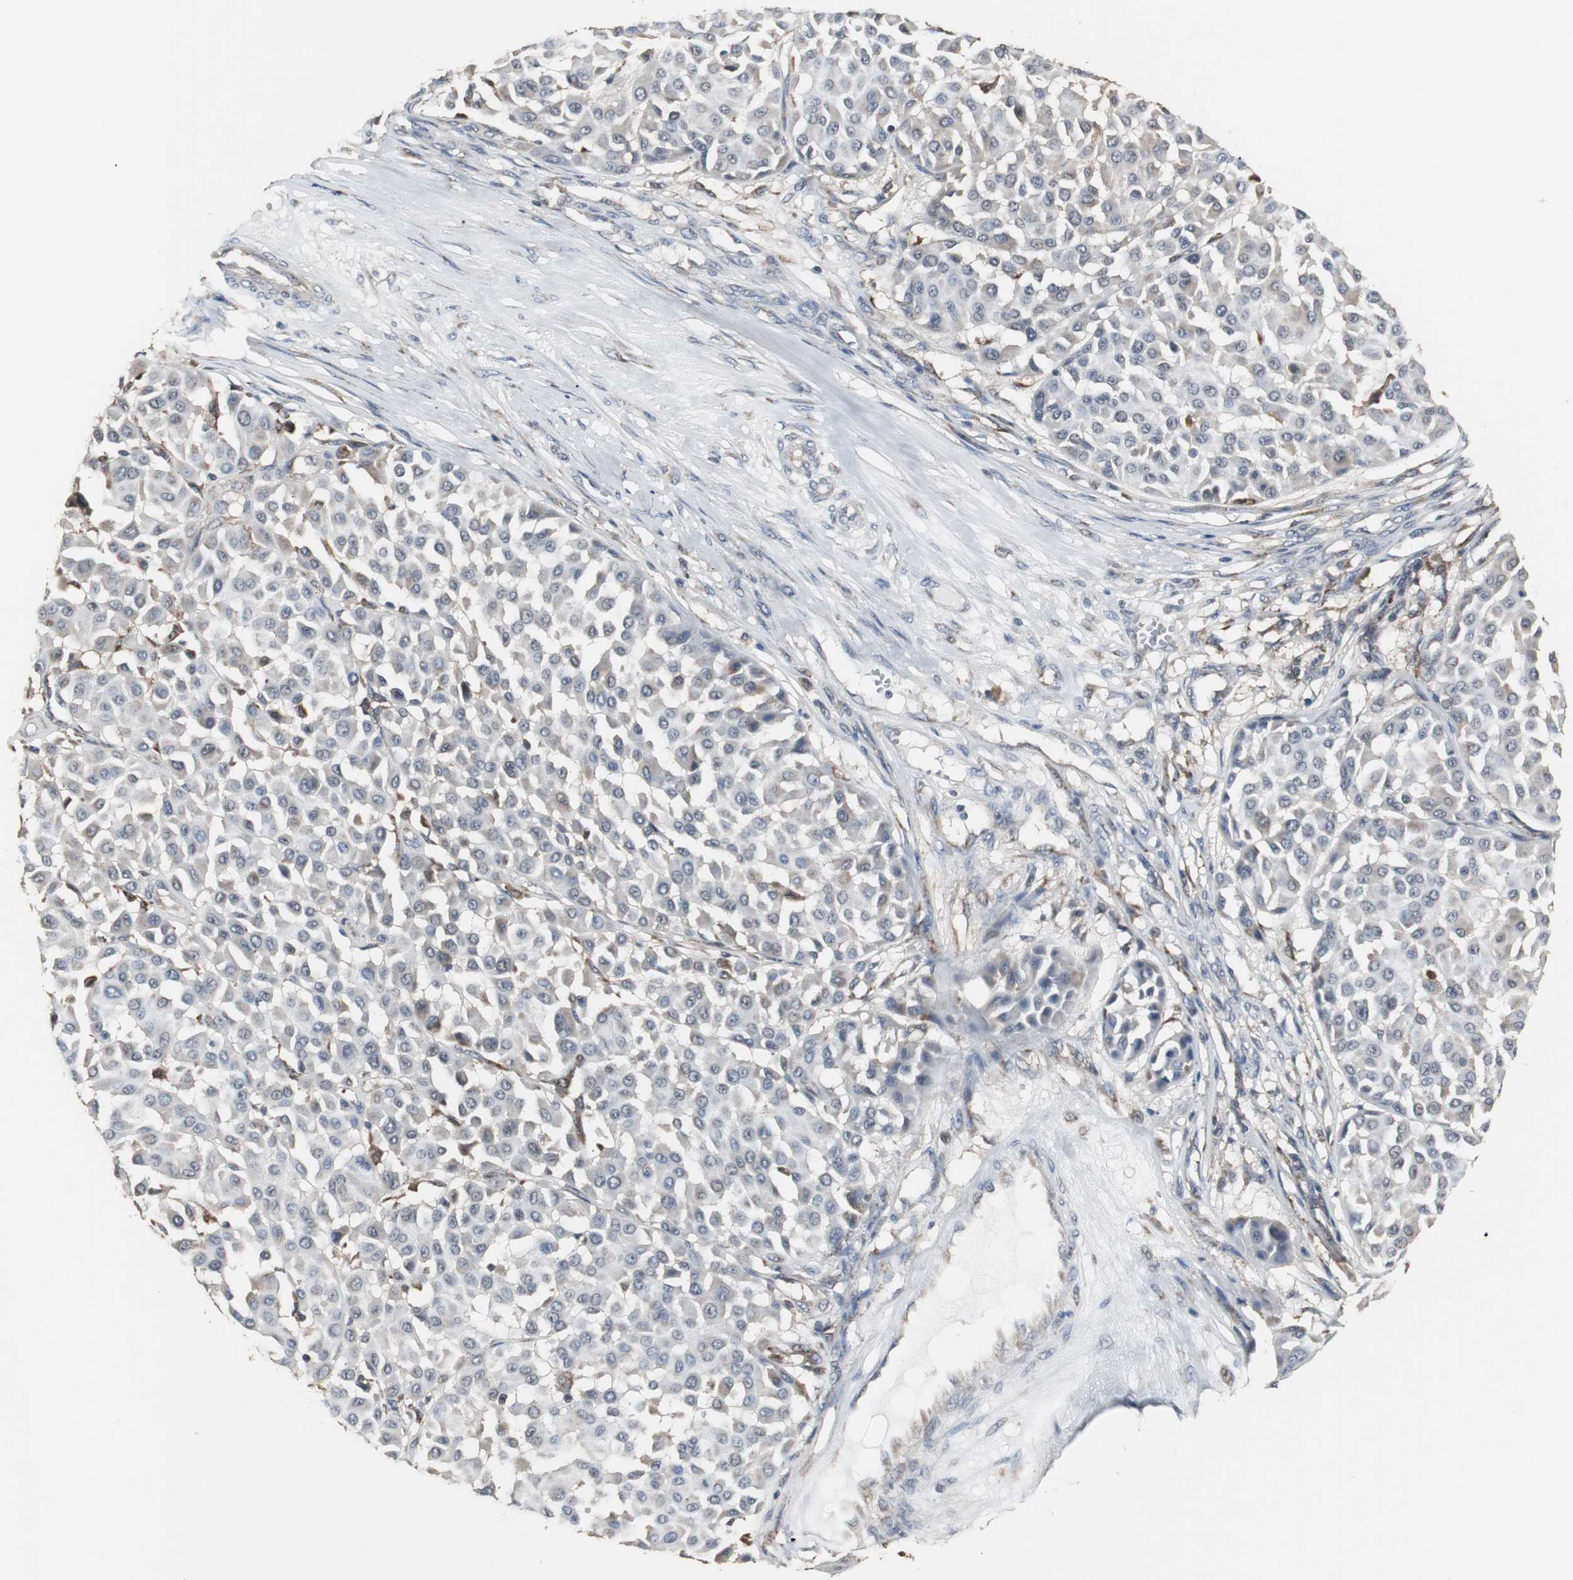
{"staining": {"intensity": "moderate", "quantity": "25%-75%", "location": "cytoplasmic/membranous"}, "tissue": "melanoma", "cell_type": "Tumor cells", "image_type": "cancer", "snomed": [{"axis": "morphology", "description": "Malignant melanoma, Metastatic site"}, {"axis": "topography", "description": "Soft tissue"}], "caption": "Immunohistochemistry (IHC) image of neoplastic tissue: human melanoma stained using immunohistochemistry reveals medium levels of moderate protein expression localized specifically in the cytoplasmic/membranous of tumor cells, appearing as a cytoplasmic/membranous brown color.", "gene": "ZSCAN22", "patient": {"sex": "male", "age": 41}}